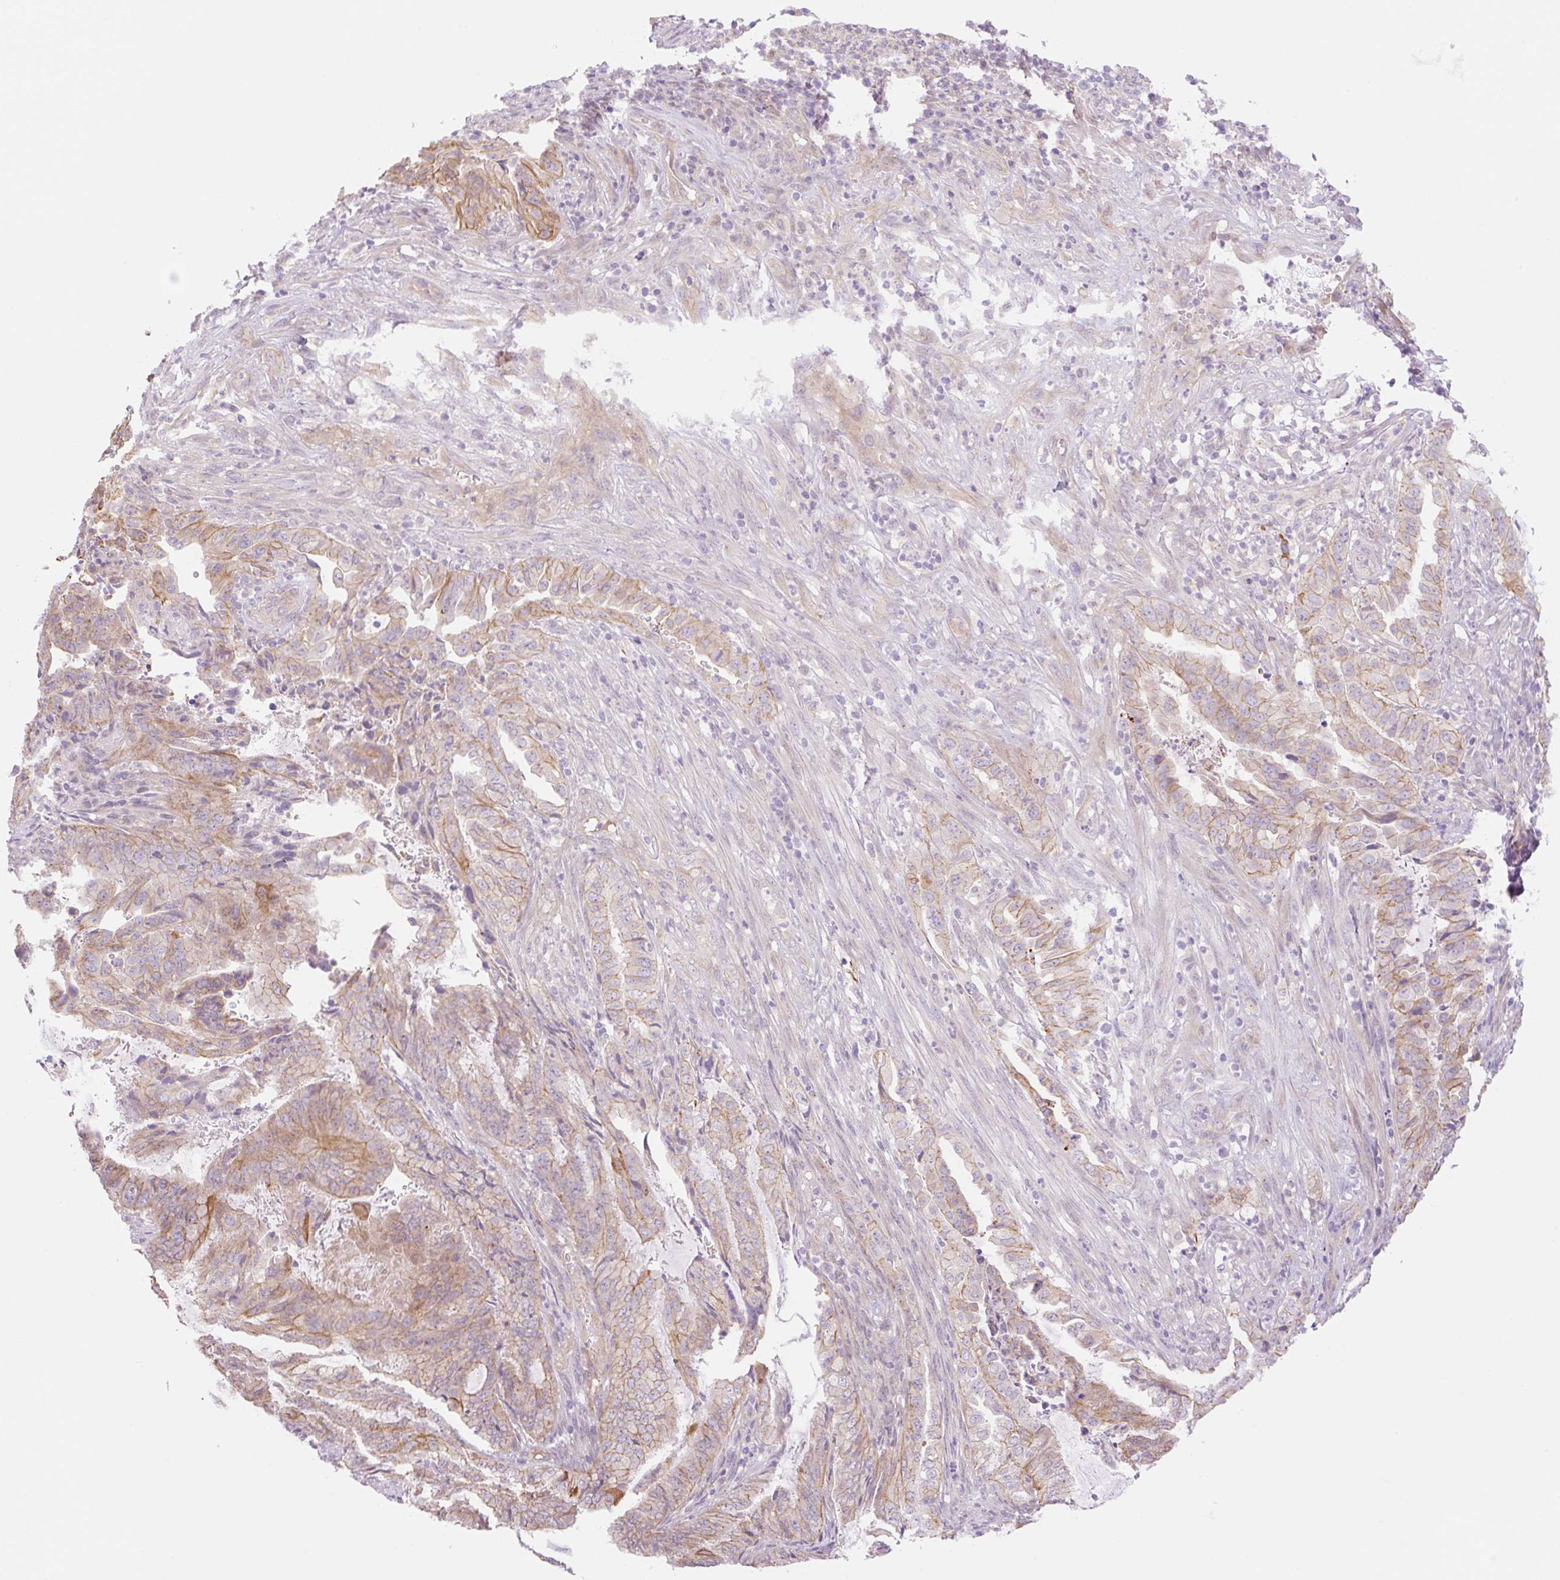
{"staining": {"intensity": "moderate", "quantity": "25%-75%", "location": "cytoplasmic/membranous"}, "tissue": "endometrial cancer", "cell_type": "Tumor cells", "image_type": "cancer", "snomed": [{"axis": "morphology", "description": "Adenocarcinoma, NOS"}, {"axis": "topography", "description": "Endometrium"}], "caption": "IHC histopathology image of neoplastic tissue: endometrial adenocarcinoma stained using immunohistochemistry demonstrates medium levels of moderate protein expression localized specifically in the cytoplasmic/membranous of tumor cells, appearing as a cytoplasmic/membranous brown color.", "gene": "NLRP5", "patient": {"sex": "female", "age": 51}}